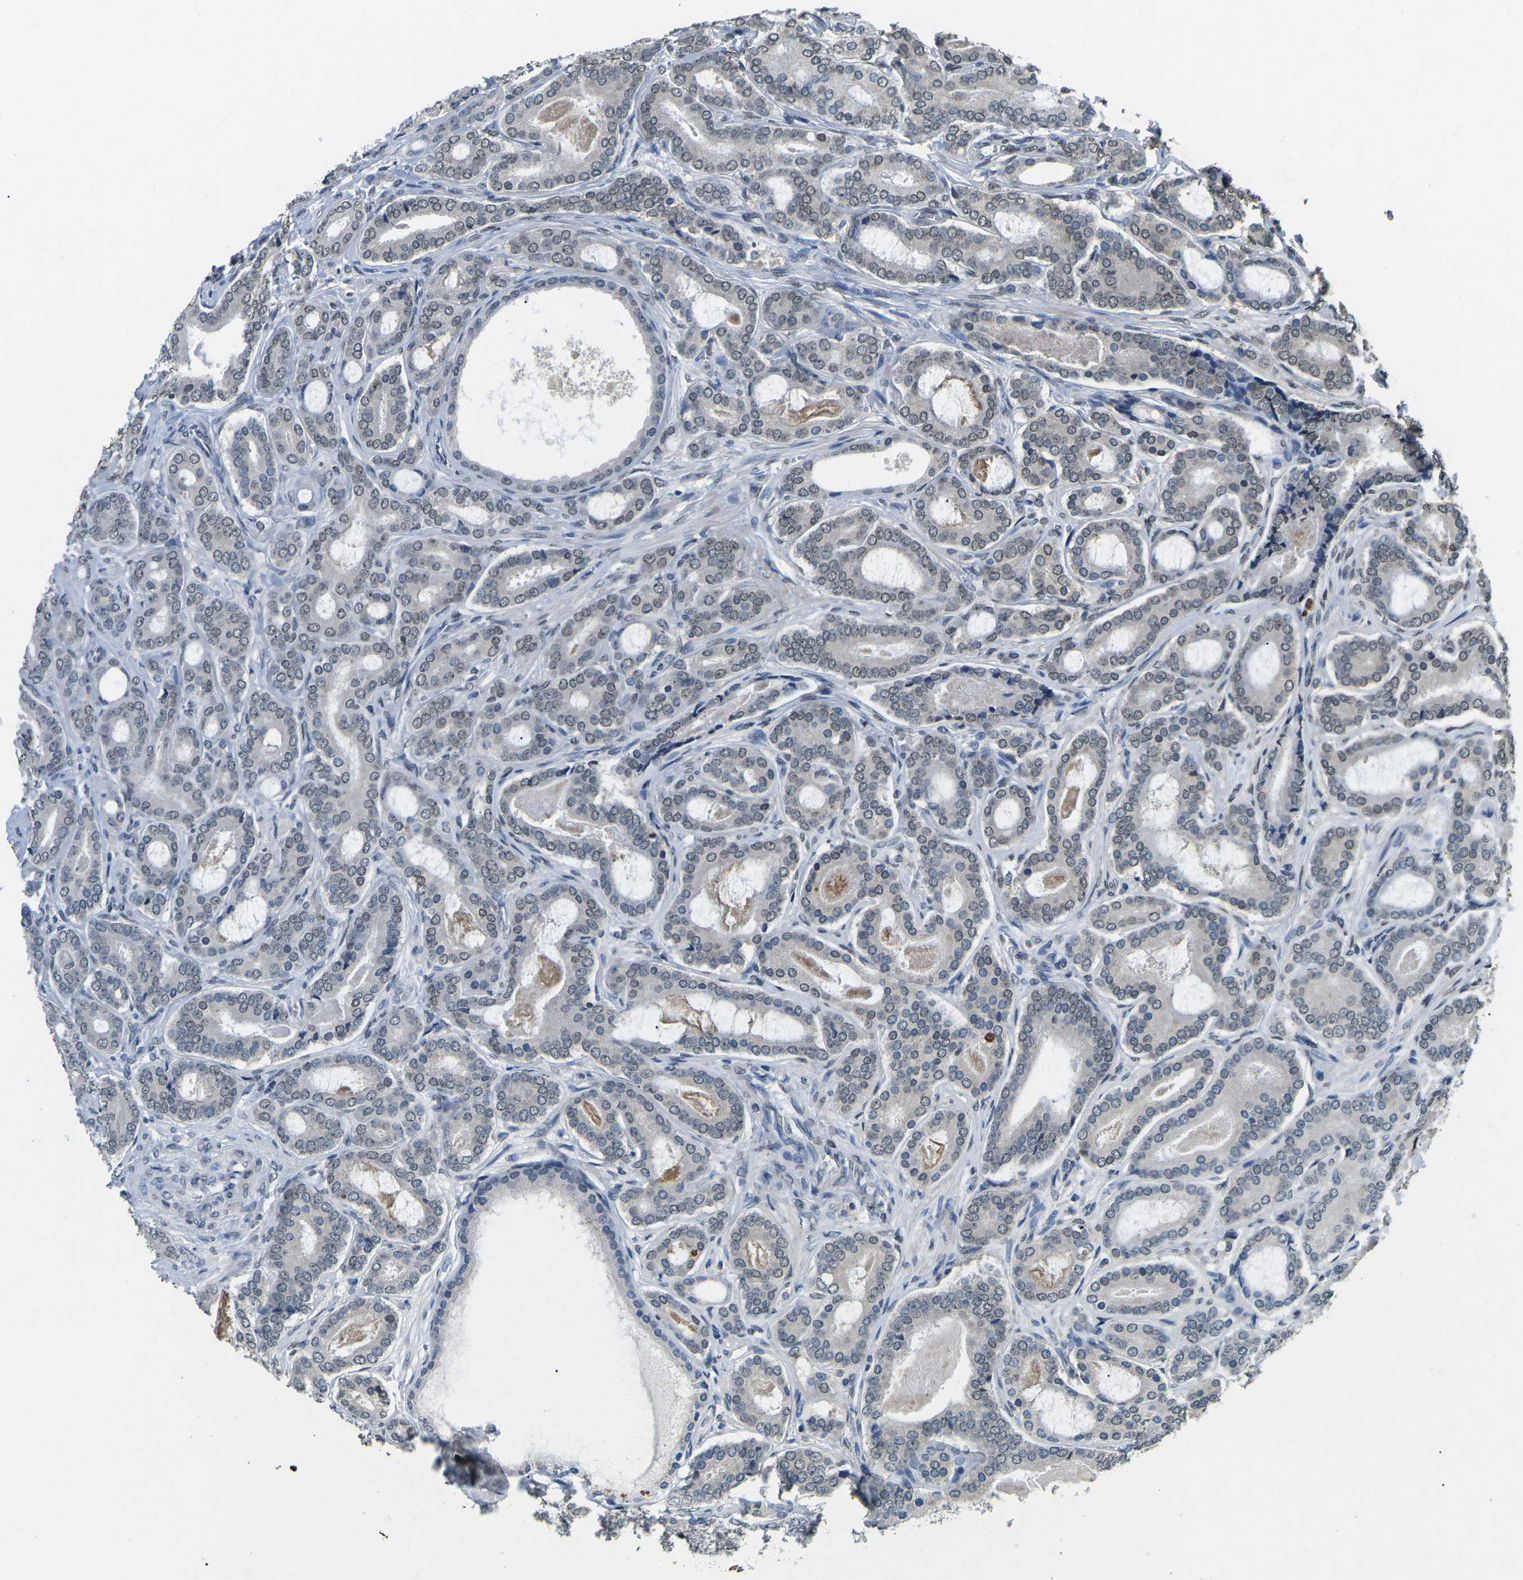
{"staining": {"intensity": "negative", "quantity": "none", "location": "none"}, "tissue": "prostate cancer", "cell_type": "Tumor cells", "image_type": "cancer", "snomed": [{"axis": "morphology", "description": "Adenocarcinoma, High grade"}, {"axis": "topography", "description": "Prostate"}], "caption": "Adenocarcinoma (high-grade) (prostate) stained for a protein using IHC demonstrates no expression tumor cells.", "gene": "SCNN1B", "patient": {"sex": "male", "age": 60}}